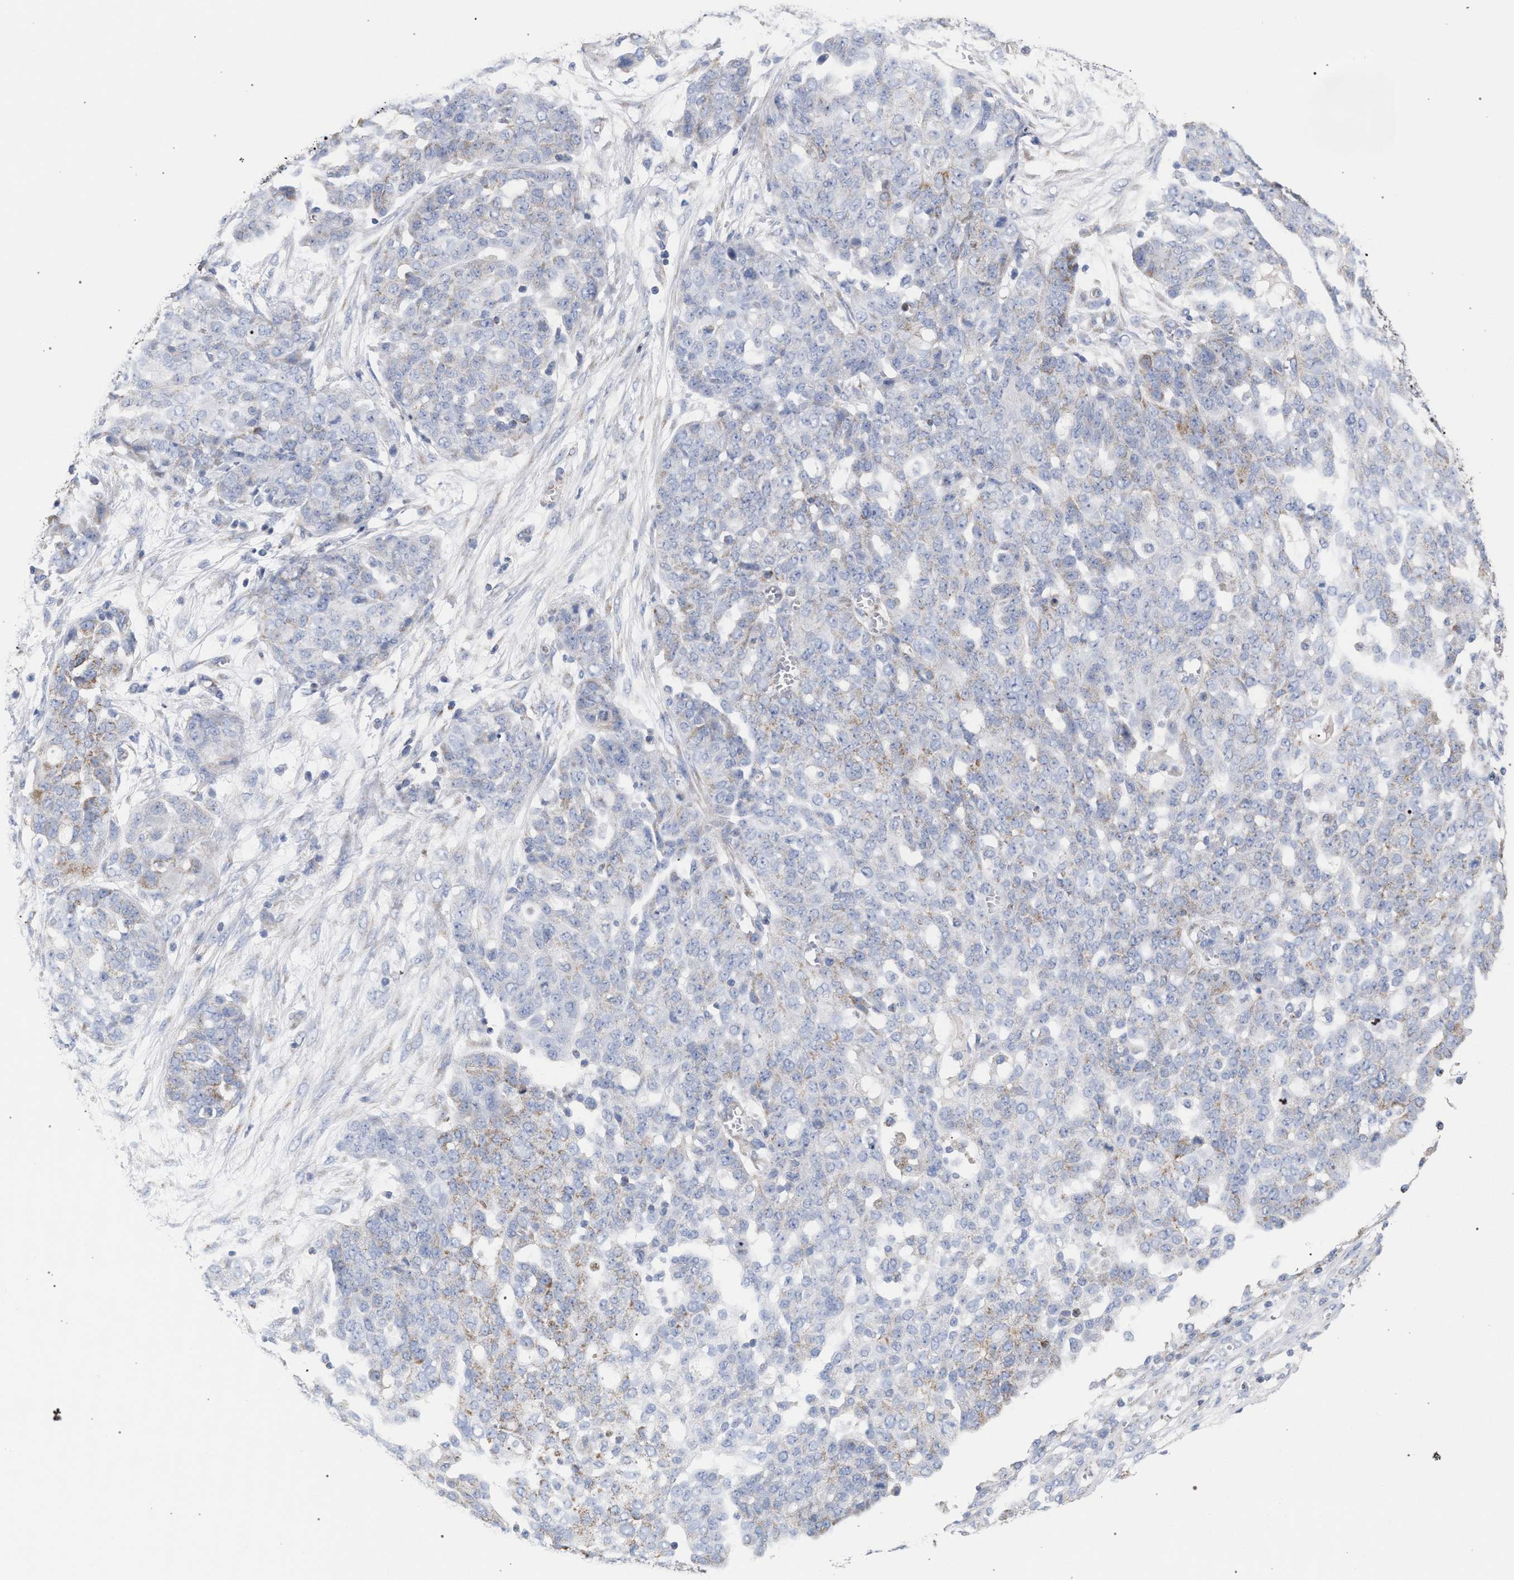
{"staining": {"intensity": "moderate", "quantity": "<25%", "location": "cytoplasmic/membranous"}, "tissue": "ovarian cancer", "cell_type": "Tumor cells", "image_type": "cancer", "snomed": [{"axis": "morphology", "description": "Cystadenocarcinoma, serous, NOS"}, {"axis": "topography", "description": "Soft tissue"}, {"axis": "topography", "description": "Ovary"}], "caption": "Brown immunohistochemical staining in ovarian cancer reveals moderate cytoplasmic/membranous expression in about <25% of tumor cells.", "gene": "ECI2", "patient": {"sex": "female", "age": 57}}